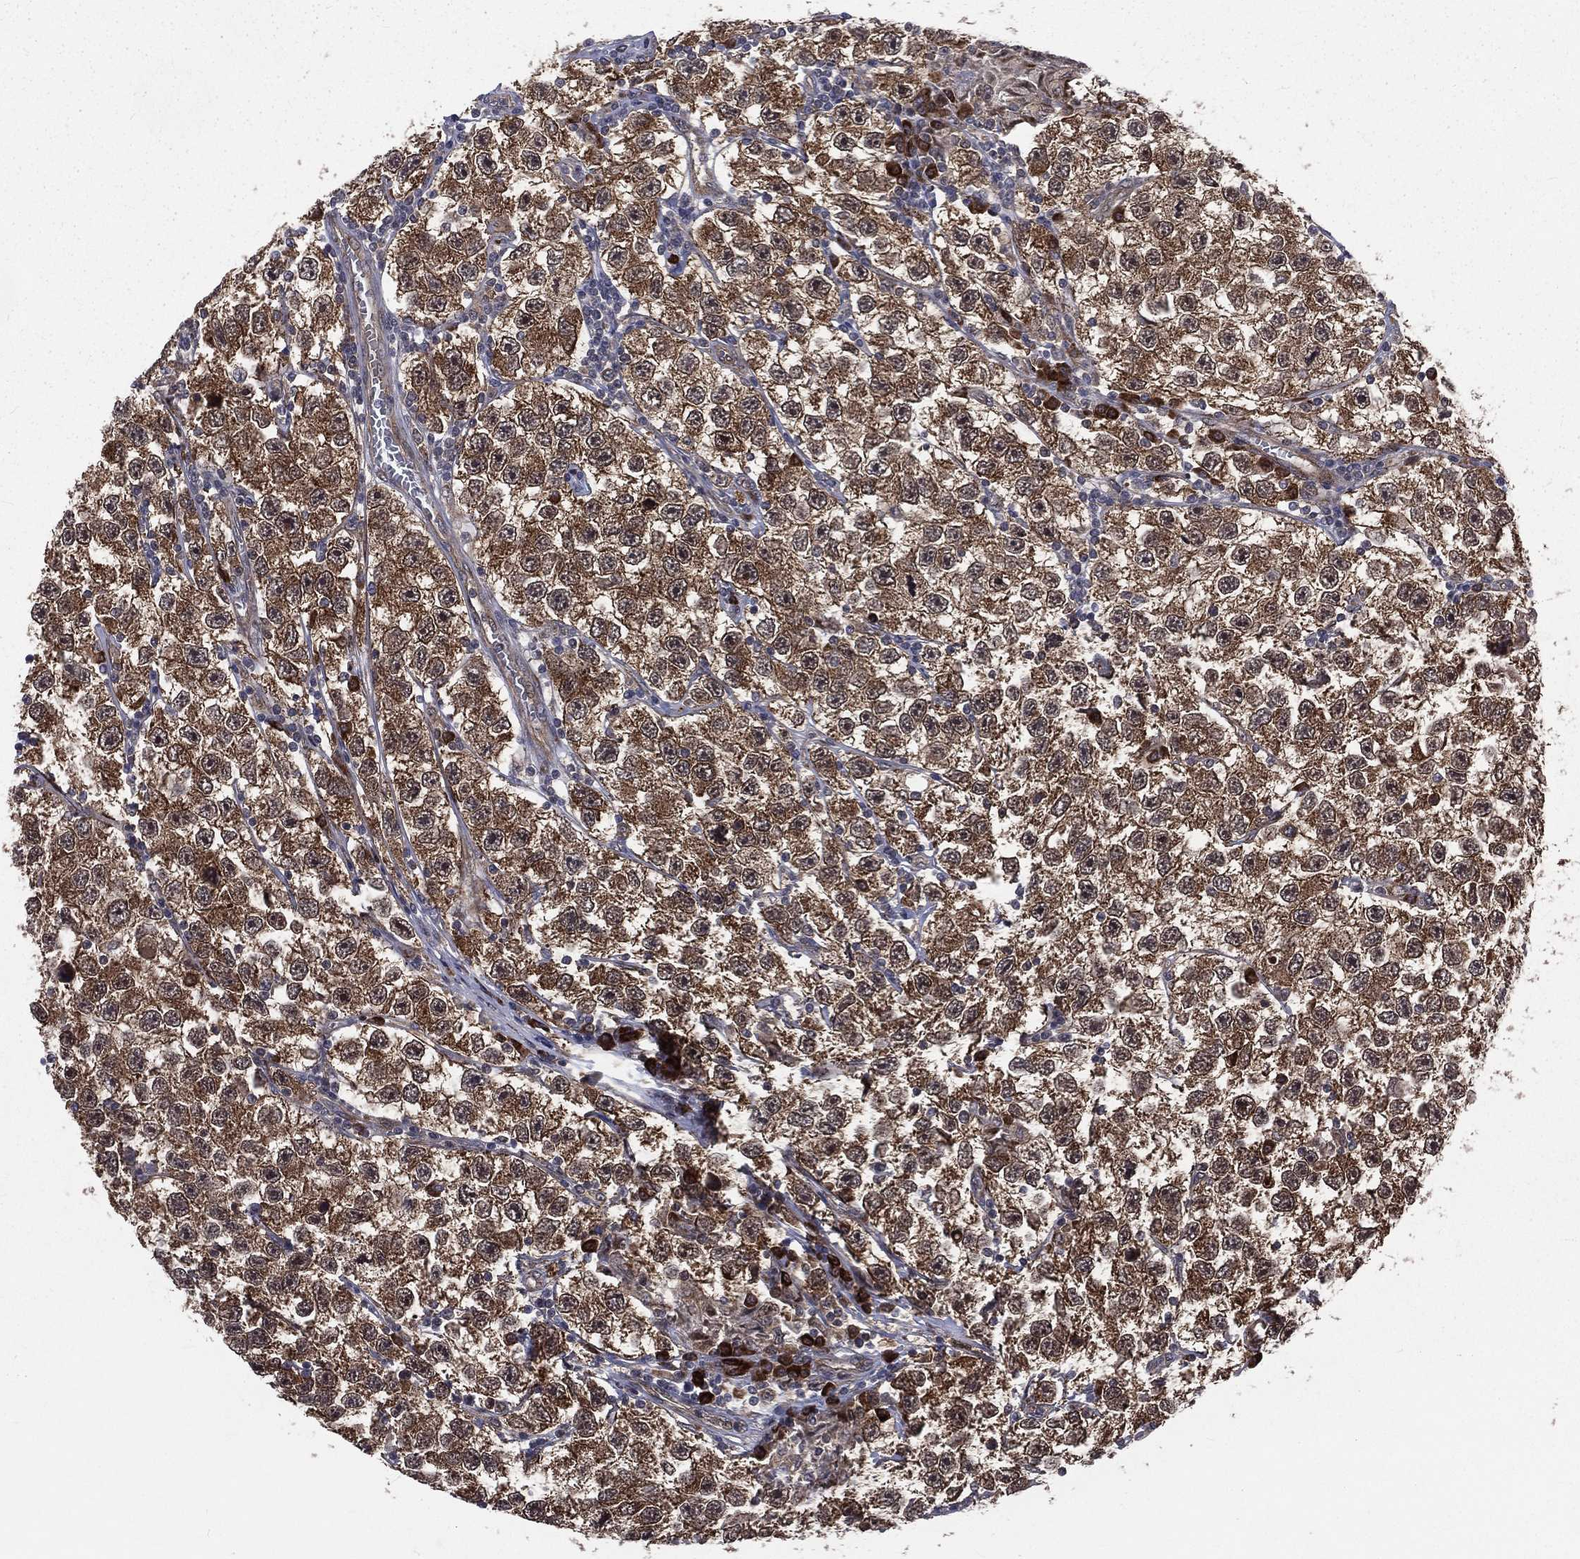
{"staining": {"intensity": "moderate", "quantity": ">75%", "location": "cytoplasmic/membranous"}, "tissue": "testis cancer", "cell_type": "Tumor cells", "image_type": "cancer", "snomed": [{"axis": "morphology", "description": "Seminoma, NOS"}, {"axis": "topography", "description": "Testis"}], "caption": "IHC image of neoplastic tissue: human testis cancer stained using immunohistochemistry (IHC) reveals medium levels of moderate protein expression localized specifically in the cytoplasmic/membranous of tumor cells, appearing as a cytoplasmic/membranous brown color.", "gene": "ARL3", "patient": {"sex": "male", "age": 26}}